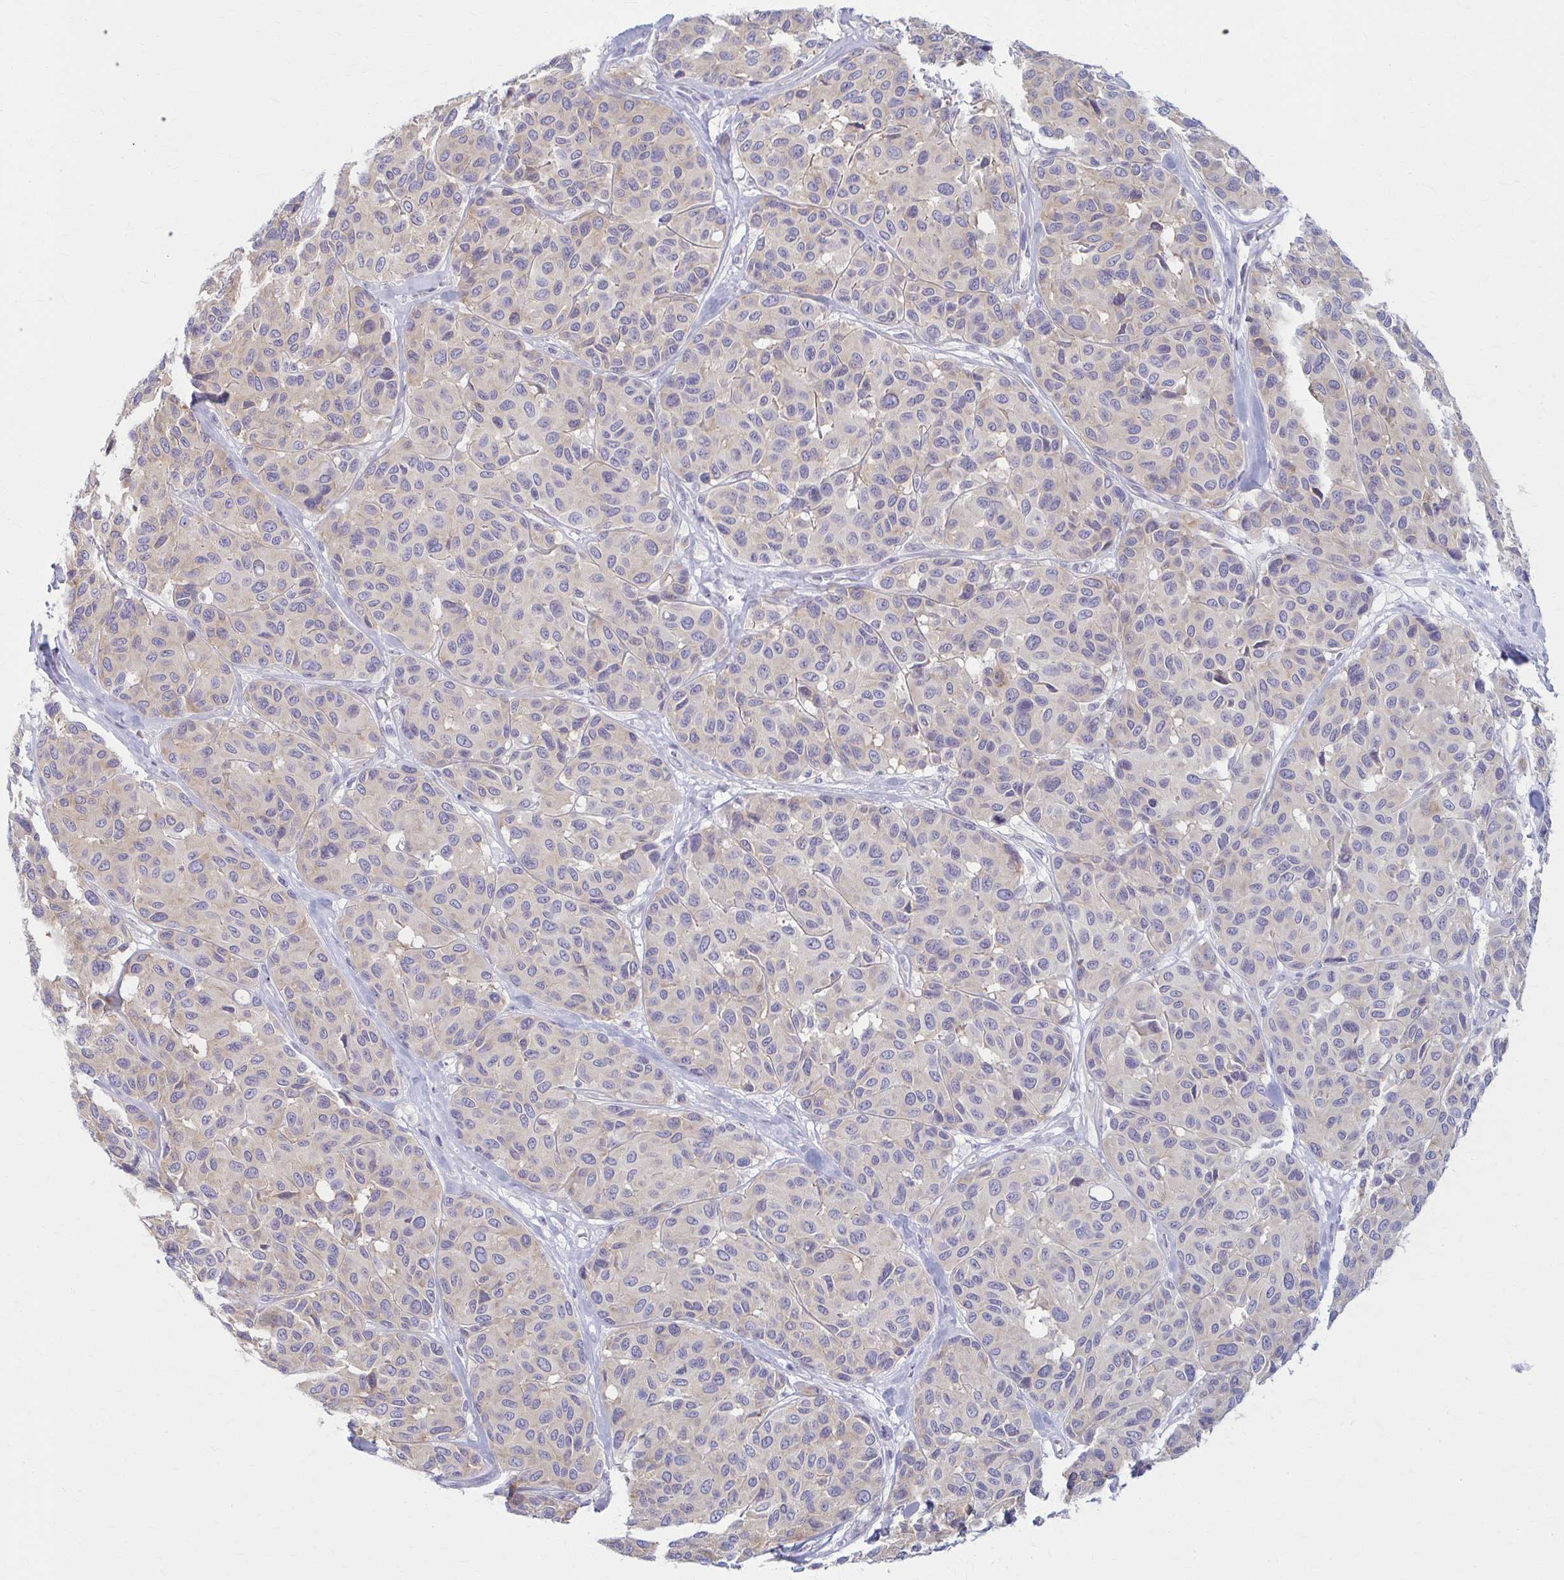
{"staining": {"intensity": "negative", "quantity": "none", "location": "none"}, "tissue": "melanoma", "cell_type": "Tumor cells", "image_type": "cancer", "snomed": [{"axis": "morphology", "description": "Malignant melanoma, NOS"}, {"axis": "topography", "description": "Skin"}], "caption": "A histopathology image of human malignant melanoma is negative for staining in tumor cells.", "gene": "PRKRA", "patient": {"sex": "female", "age": 66}}